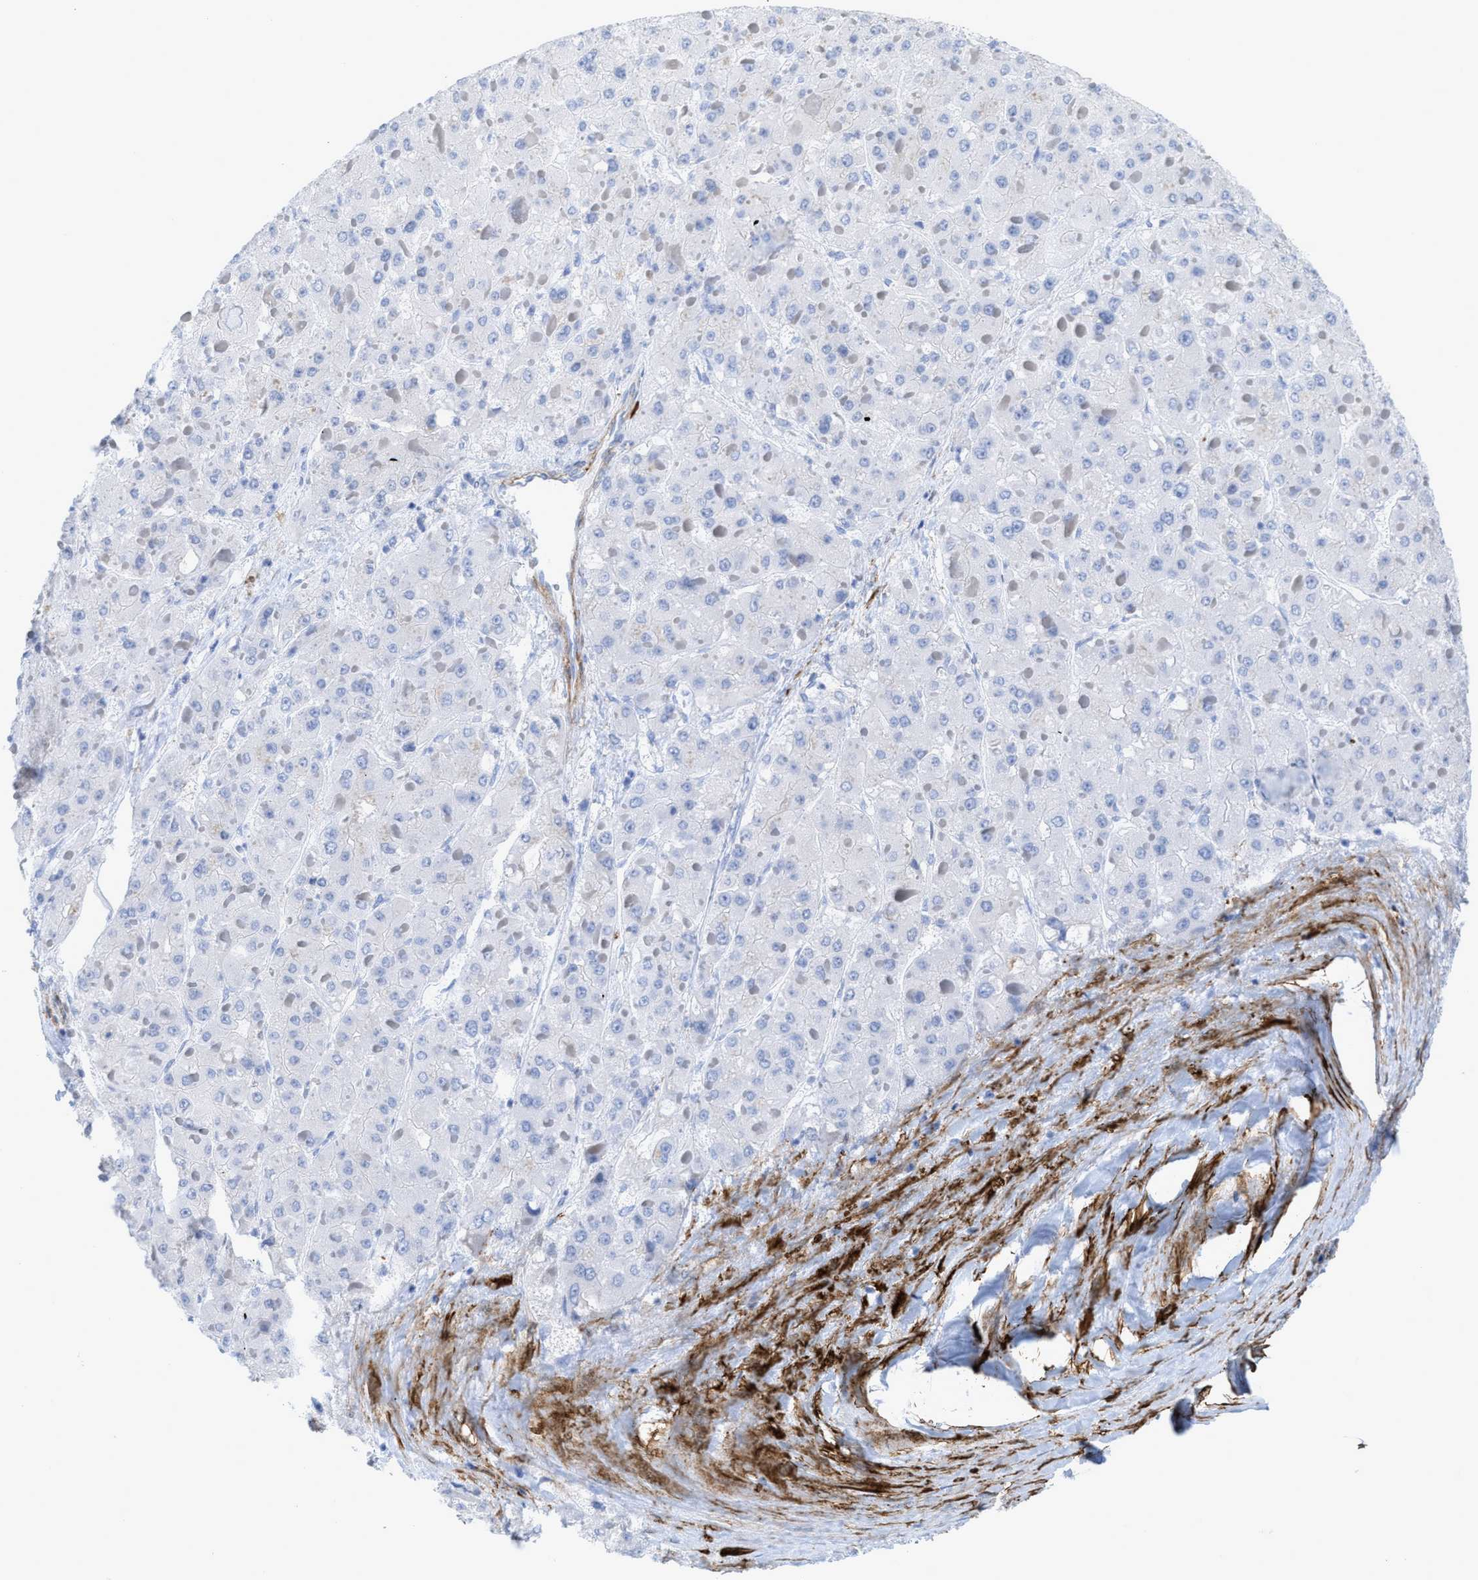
{"staining": {"intensity": "negative", "quantity": "none", "location": "none"}, "tissue": "liver cancer", "cell_type": "Tumor cells", "image_type": "cancer", "snomed": [{"axis": "morphology", "description": "Carcinoma, Hepatocellular, NOS"}, {"axis": "topography", "description": "Liver"}], "caption": "Liver cancer was stained to show a protein in brown. There is no significant staining in tumor cells.", "gene": "TAGLN", "patient": {"sex": "female", "age": 73}}